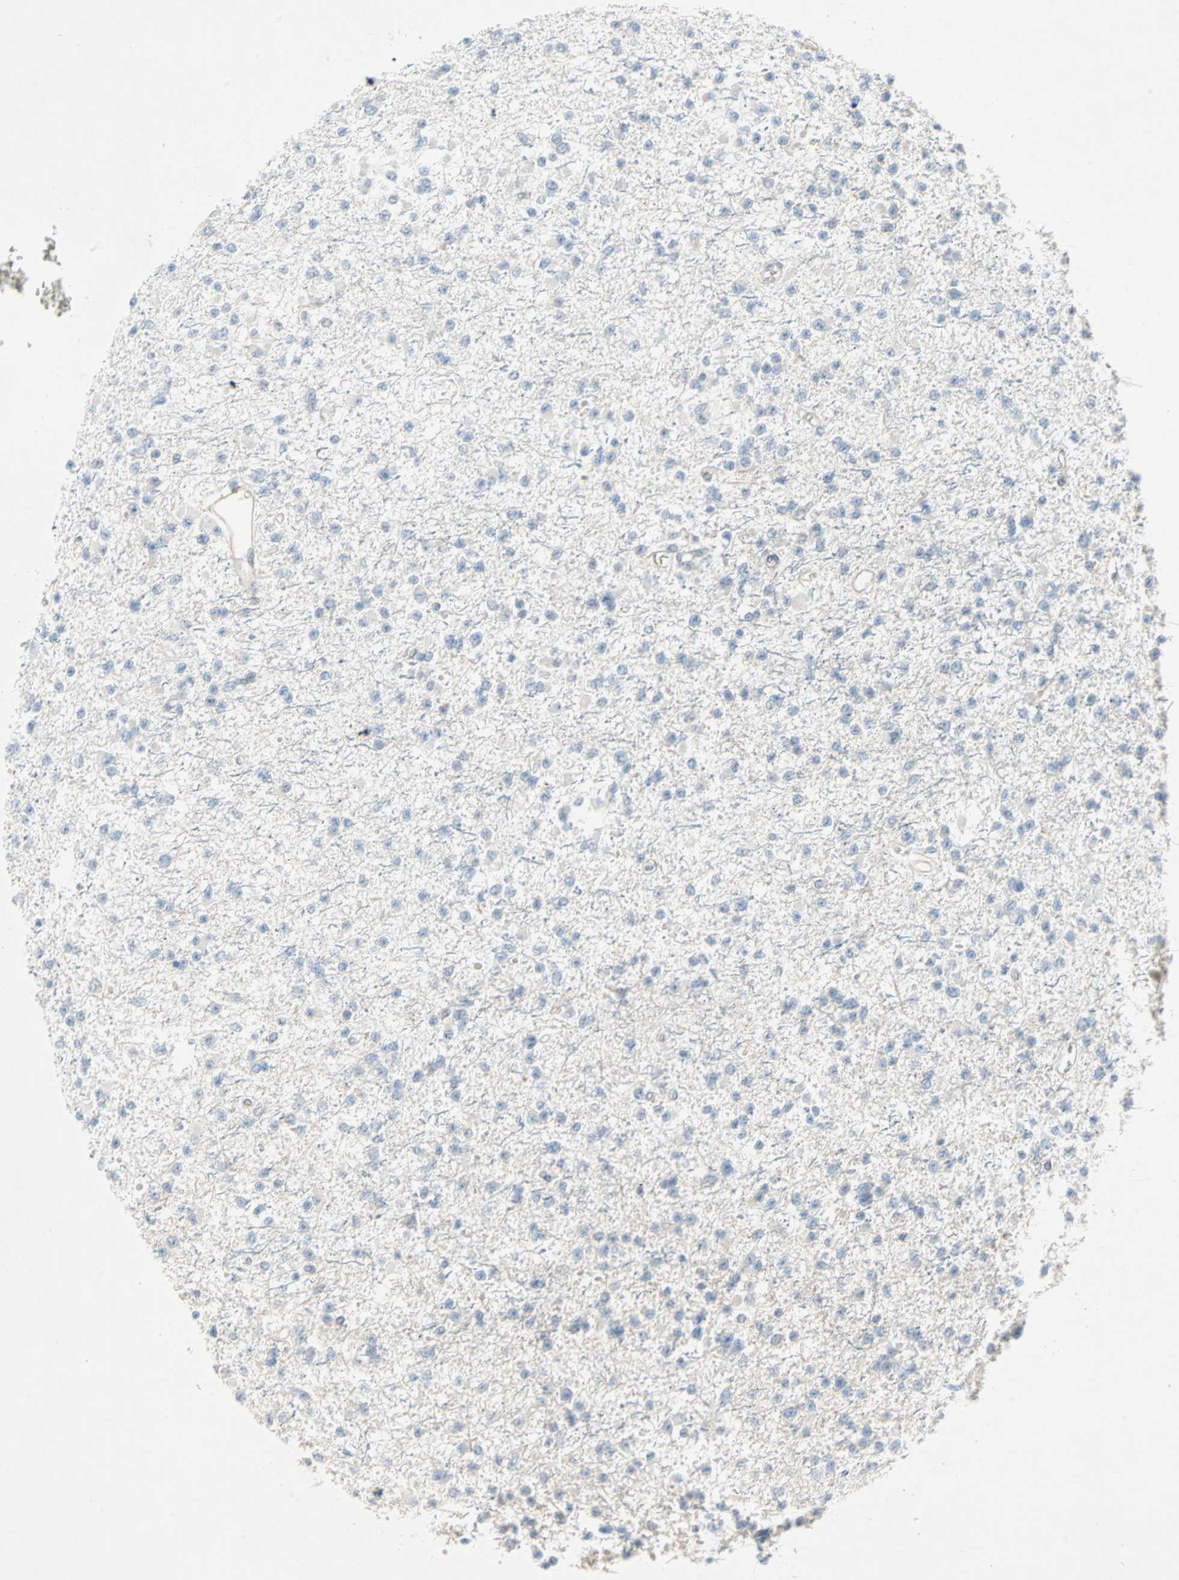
{"staining": {"intensity": "negative", "quantity": "none", "location": "none"}, "tissue": "glioma", "cell_type": "Tumor cells", "image_type": "cancer", "snomed": [{"axis": "morphology", "description": "Glioma, malignant, Low grade"}, {"axis": "topography", "description": "Brain"}], "caption": "Immunohistochemistry (IHC) photomicrograph of human glioma stained for a protein (brown), which reveals no expression in tumor cells.", "gene": "CAND2", "patient": {"sex": "female", "age": 22}}